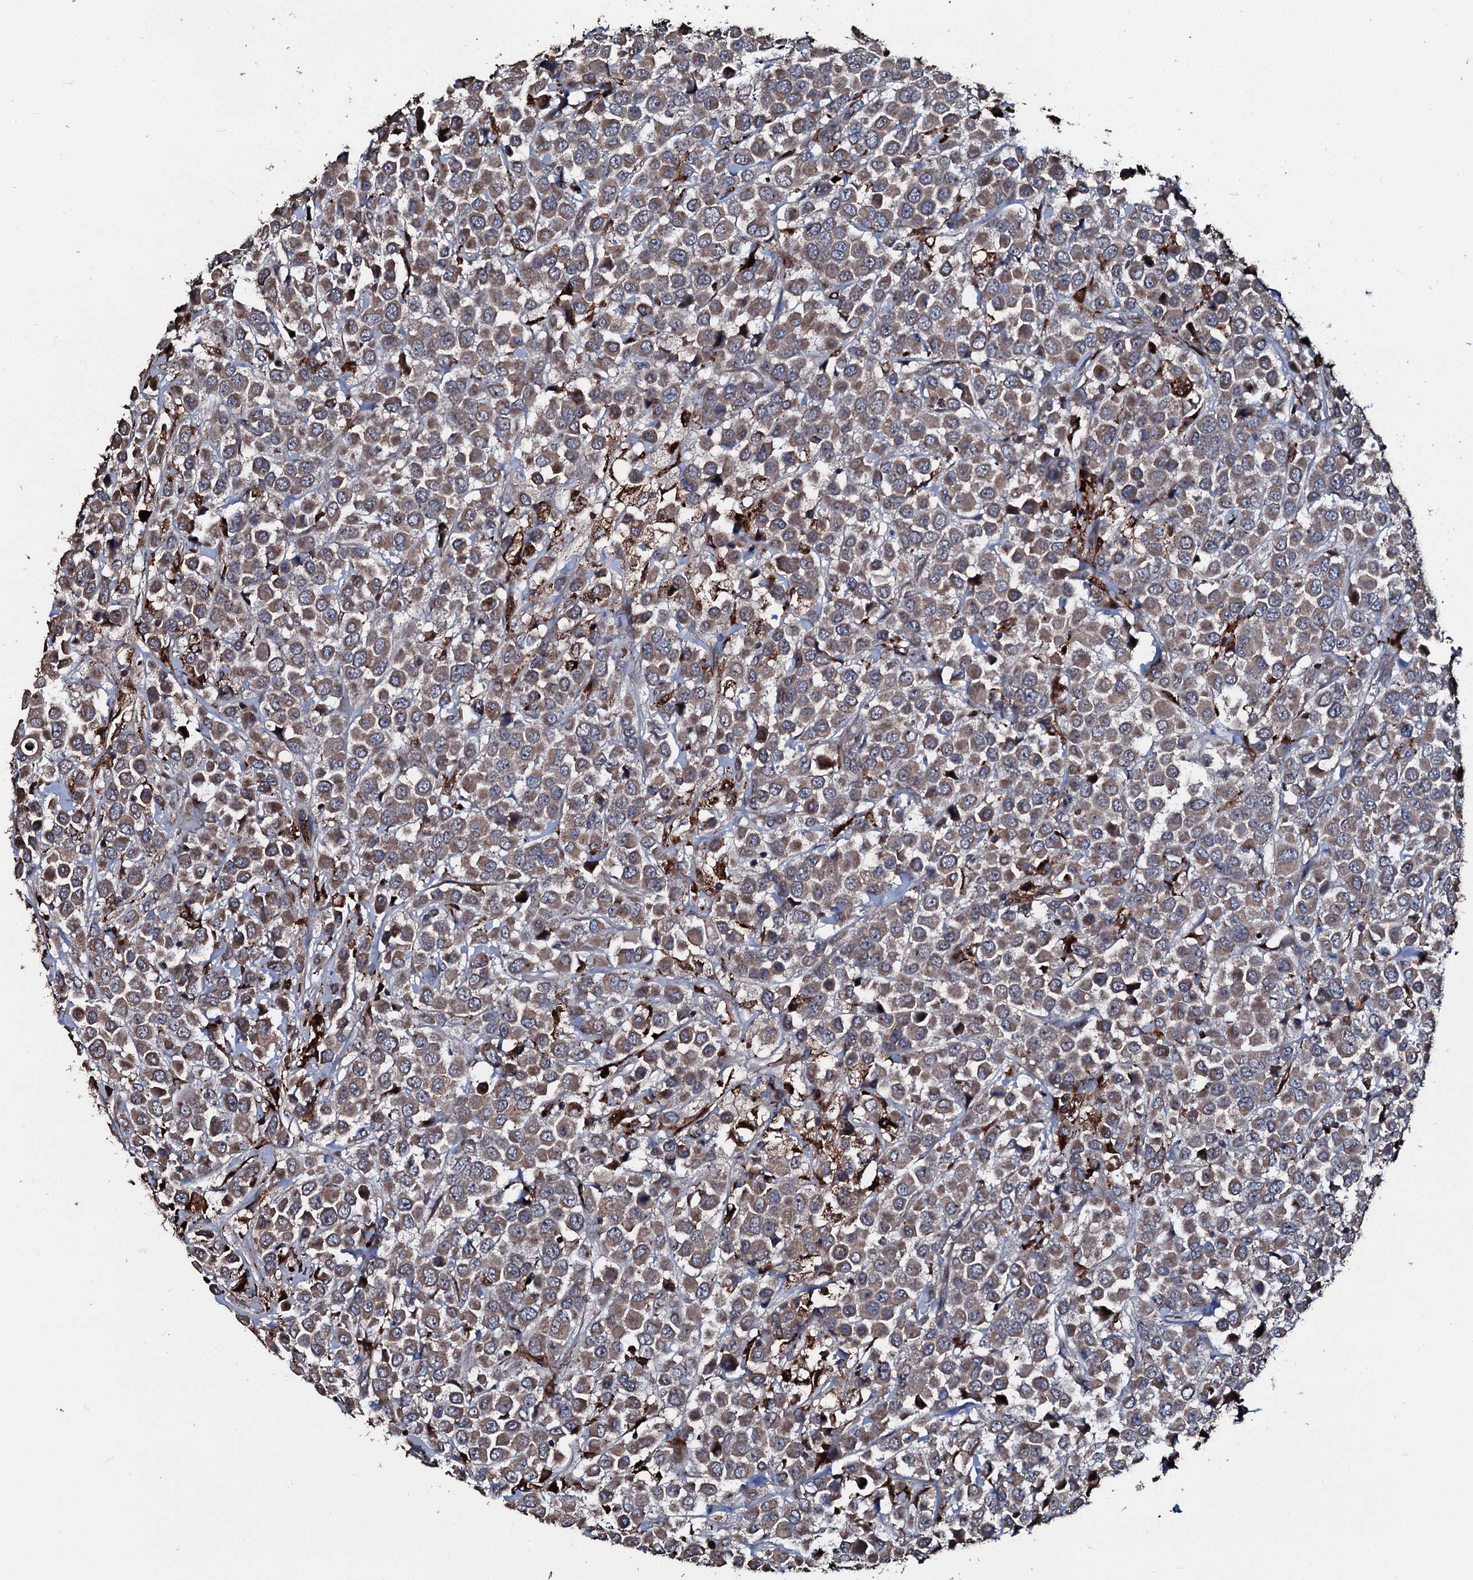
{"staining": {"intensity": "weak", "quantity": ">75%", "location": "cytoplasmic/membranous"}, "tissue": "breast cancer", "cell_type": "Tumor cells", "image_type": "cancer", "snomed": [{"axis": "morphology", "description": "Duct carcinoma"}, {"axis": "topography", "description": "Breast"}], "caption": "This histopathology image exhibits breast cancer stained with IHC to label a protein in brown. The cytoplasmic/membranous of tumor cells show weak positivity for the protein. Nuclei are counter-stained blue.", "gene": "TPGS2", "patient": {"sex": "female", "age": 61}}